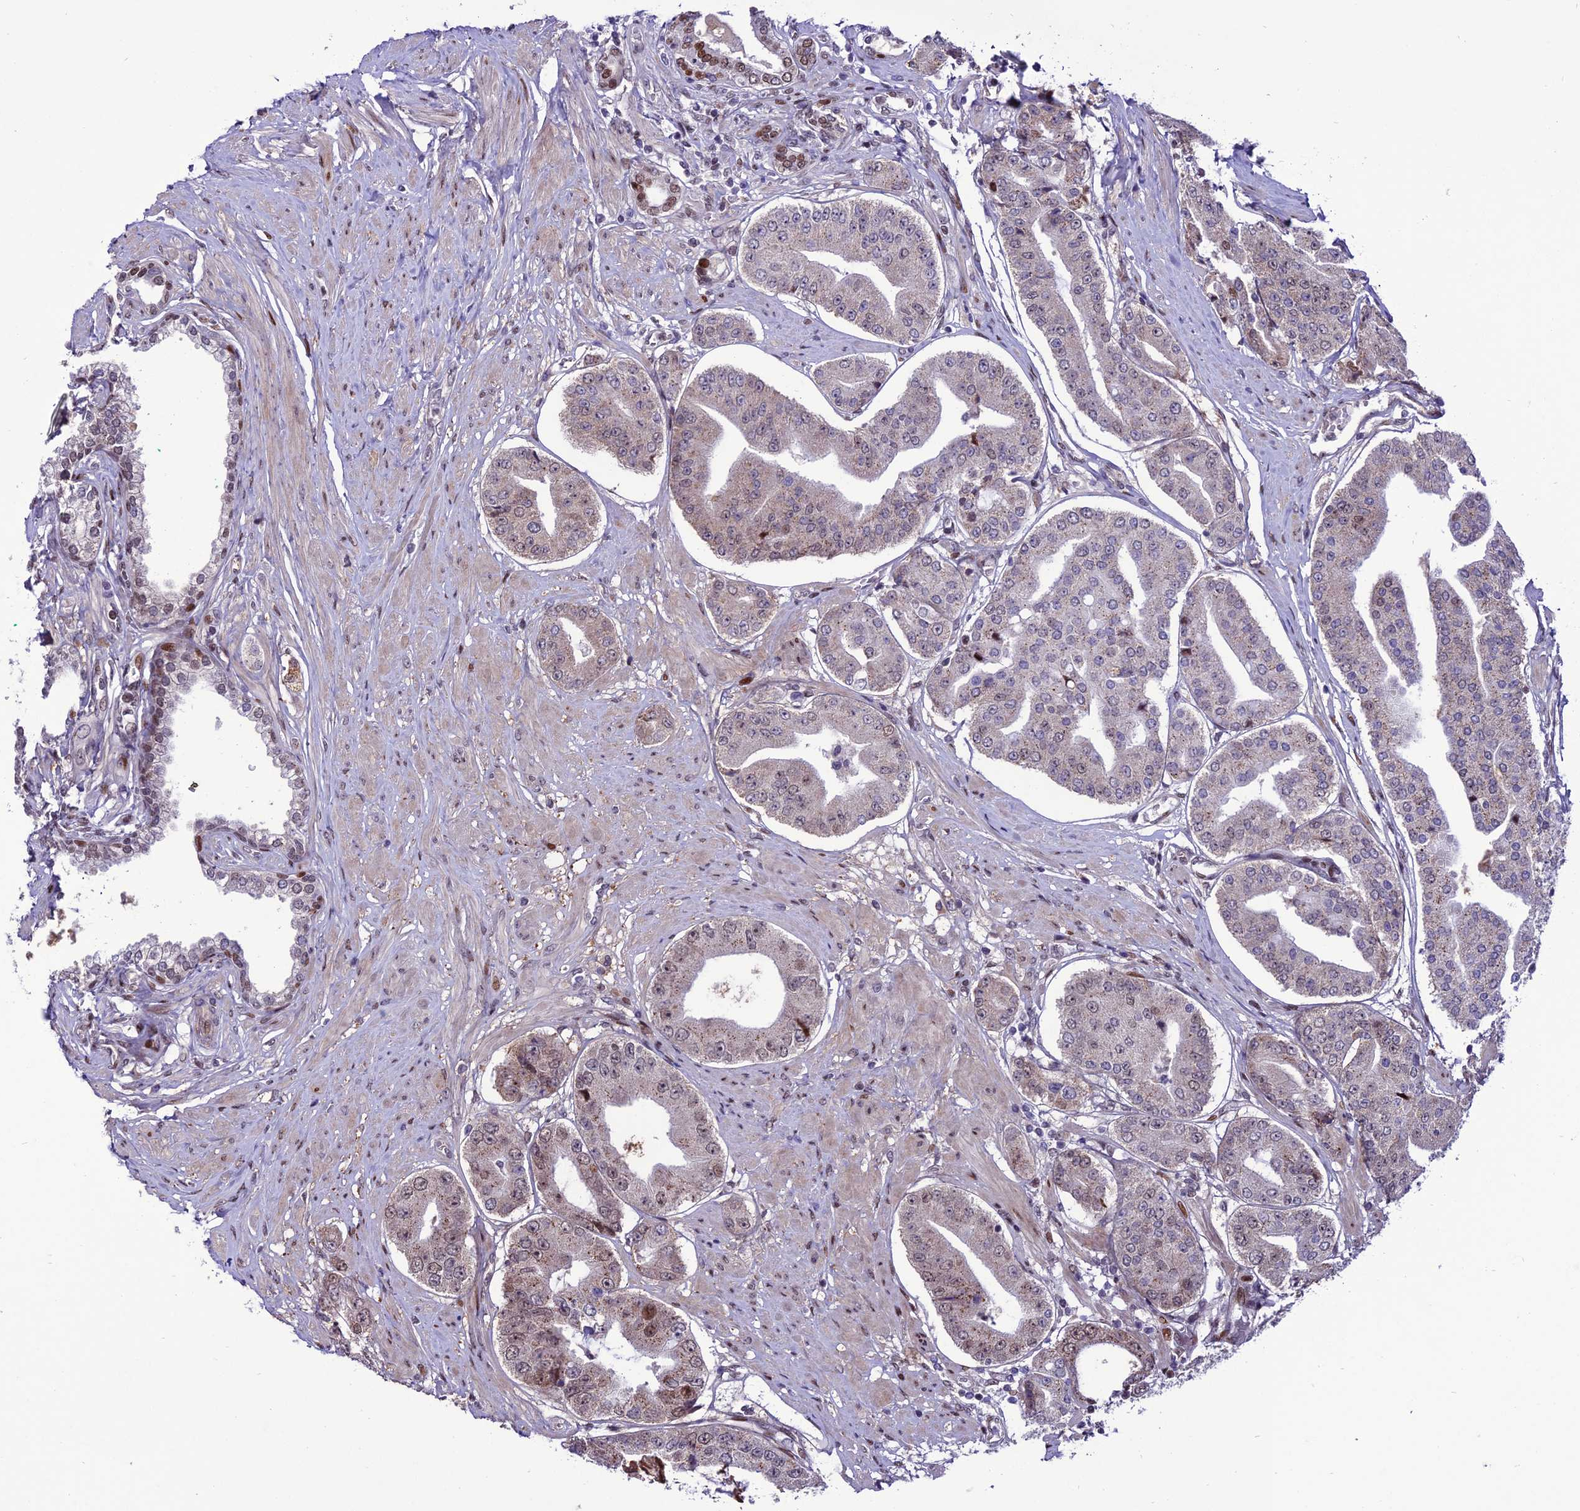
{"staining": {"intensity": "weak", "quantity": "25%-75%", "location": "cytoplasmic/membranous,nuclear"}, "tissue": "prostate cancer", "cell_type": "Tumor cells", "image_type": "cancer", "snomed": [{"axis": "morphology", "description": "Adenocarcinoma, High grade"}, {"axis": "topography", "description": "Prostate"}], "caption": "IHC of human prostate cancer (adenocarcinoma (high-grade)) exhibits low levels of weak cytoplasmic/membranous and nuclear positivity in about 25%-75% of tumor cells.", "gene": "ZNF707", "patient": {"sex": "male", "age": 63}}